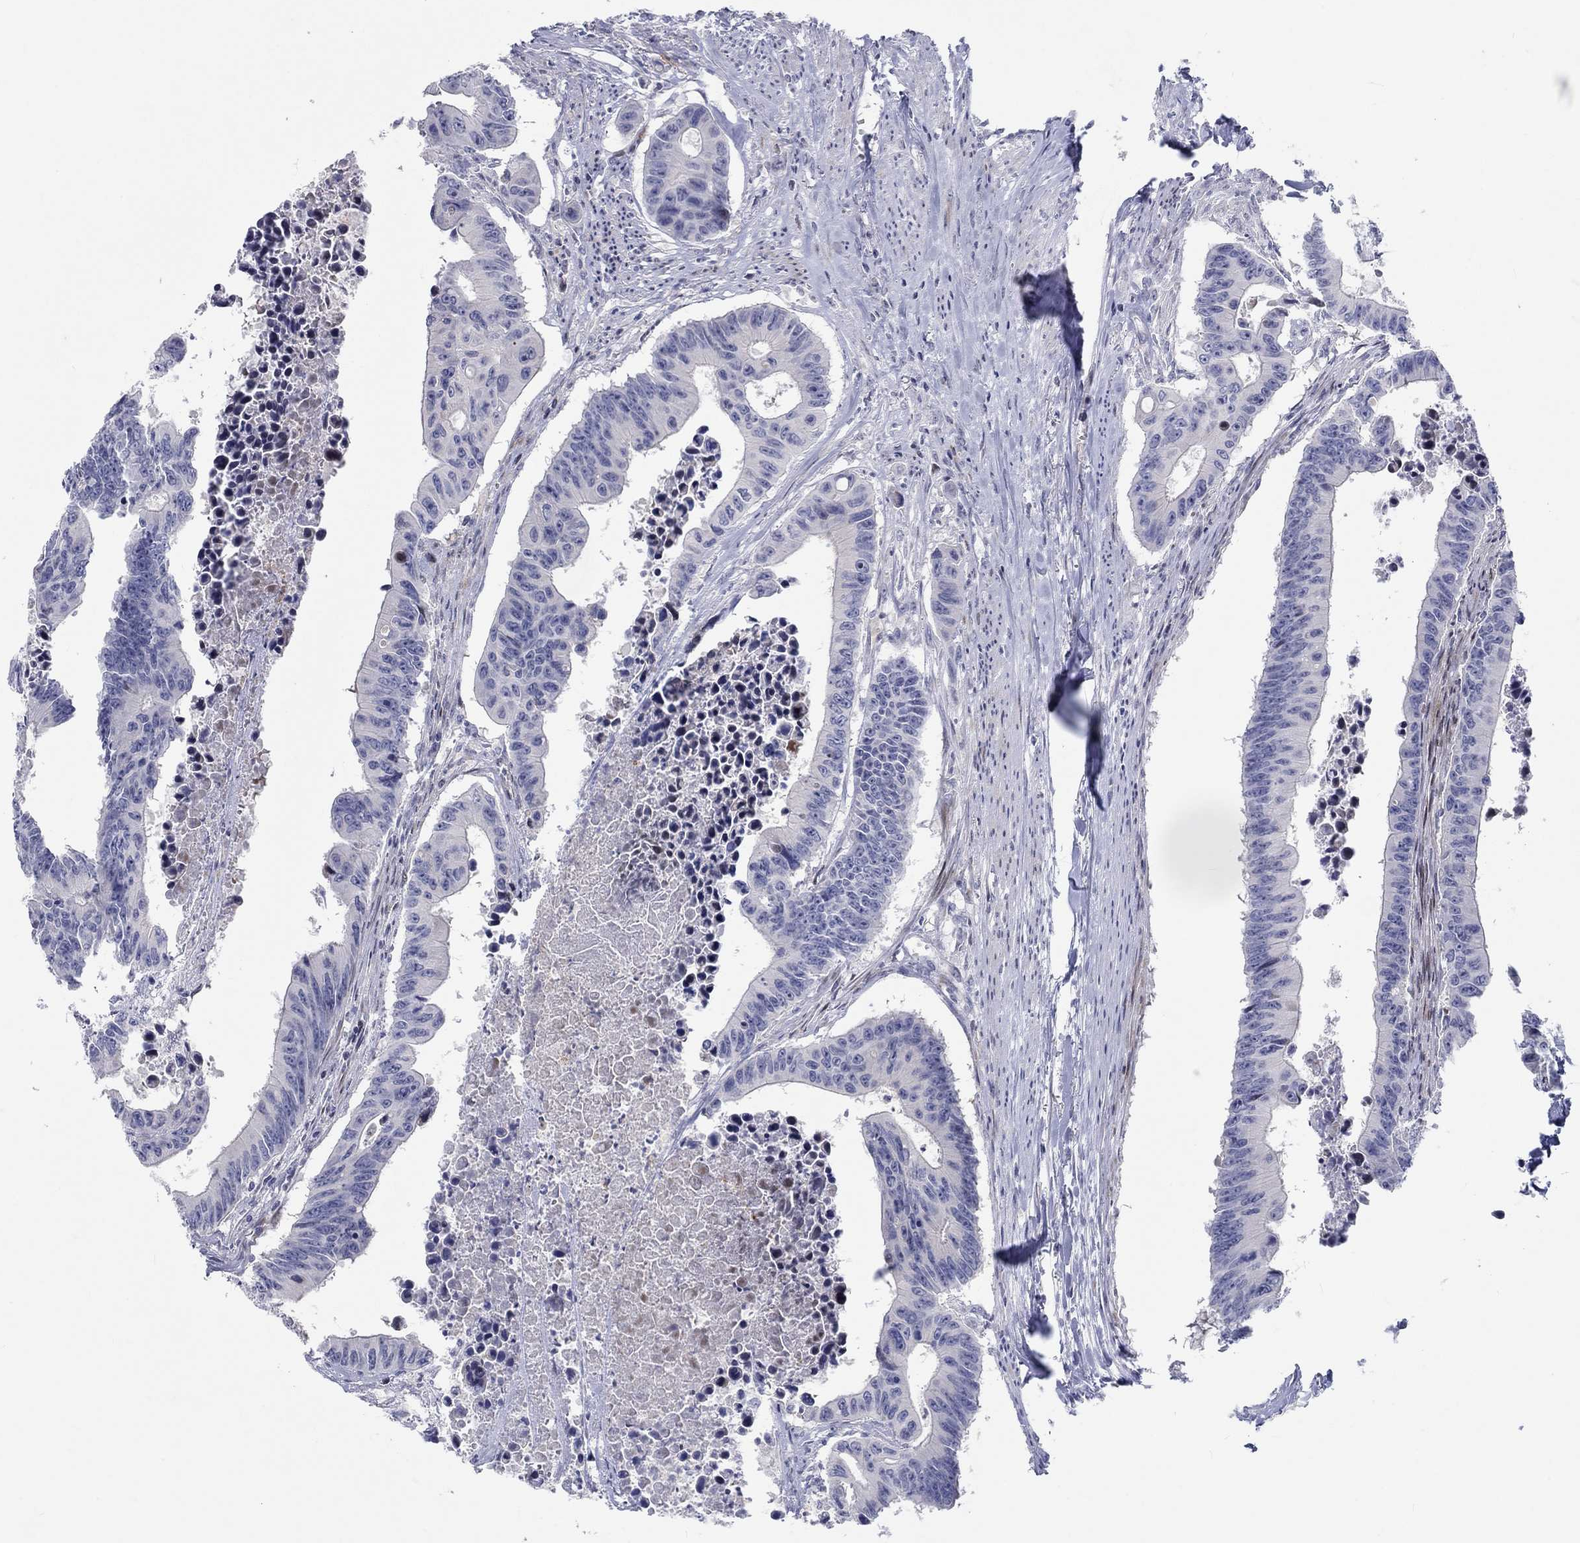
{"staining": {"intensity": "negative", "quantity": "none", "location": "none"}, "tissue": "colorectal cancer", "cell_type": "Tumor cells", "image_type": "cancer", "snomed": [{"axis": "morphology", "description": "Adenocarcinoma, NOS"}, {"axis": "topography", "description": "Colon"}], "caption": "High power microscopy histopathology image of an IHC histopathology image of colorectal cancer, revealing no significant staining in tumor cells. The staining was performed using DAB to visualize the protein expression in brown, while the nuclei were stained in blue with hematoxylin (Magnification: 20x).", "gene": "ARHGAP36", "patient": {"sex": "female", "age": 87}}